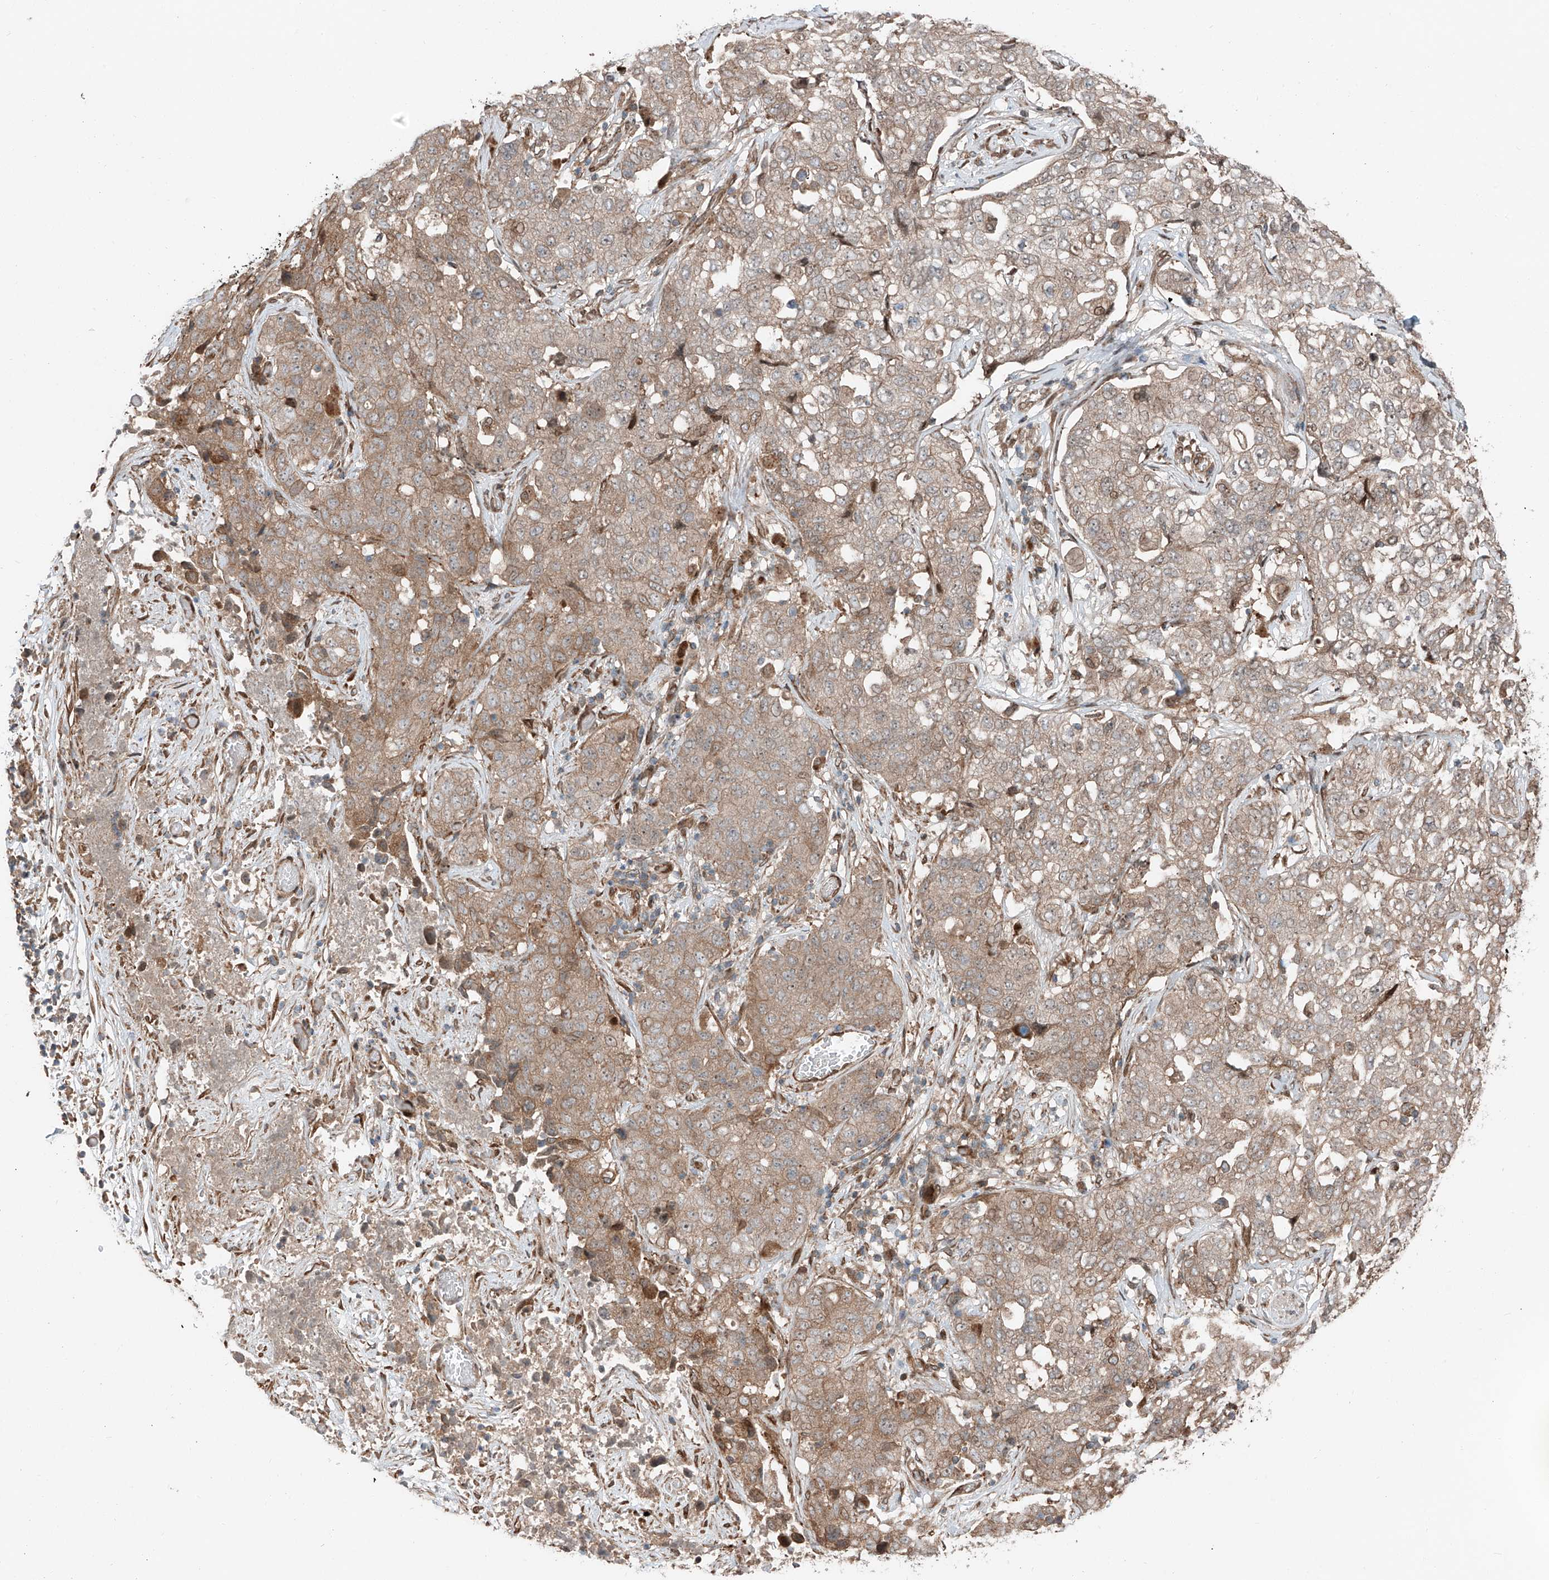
{"staining": {"intensity": "moderate", "quantity": ">75%", "location": "cytoplasmic/membranous"}, "tissue": "stomach cancer", "cell_type": "Tumor cells", "image_type": "cancer", "snomed": [{"axis": "morphology", "description": "Normal tissue, NOS"}, {"axis": "morphology", "description": "Adenocarcinoma, NOS"}, {"axis": "topography", "description": "Lymph node"}, {"axis": "topography", "description": "Stomach"}], "caption": "Protein staining exhibits moderate cytoplasmic/membranous staining in about >75% of tumor cells in stomach adenocarcinoma. The protein of interest is stained brown, and the nuclei are stained in blue (DAB (3,3'-diaminobenzidine) IHC with brightfield microscopy, high magnification).", "gene": "CEP162", "patient": {"sex": "male", "age": 48}}